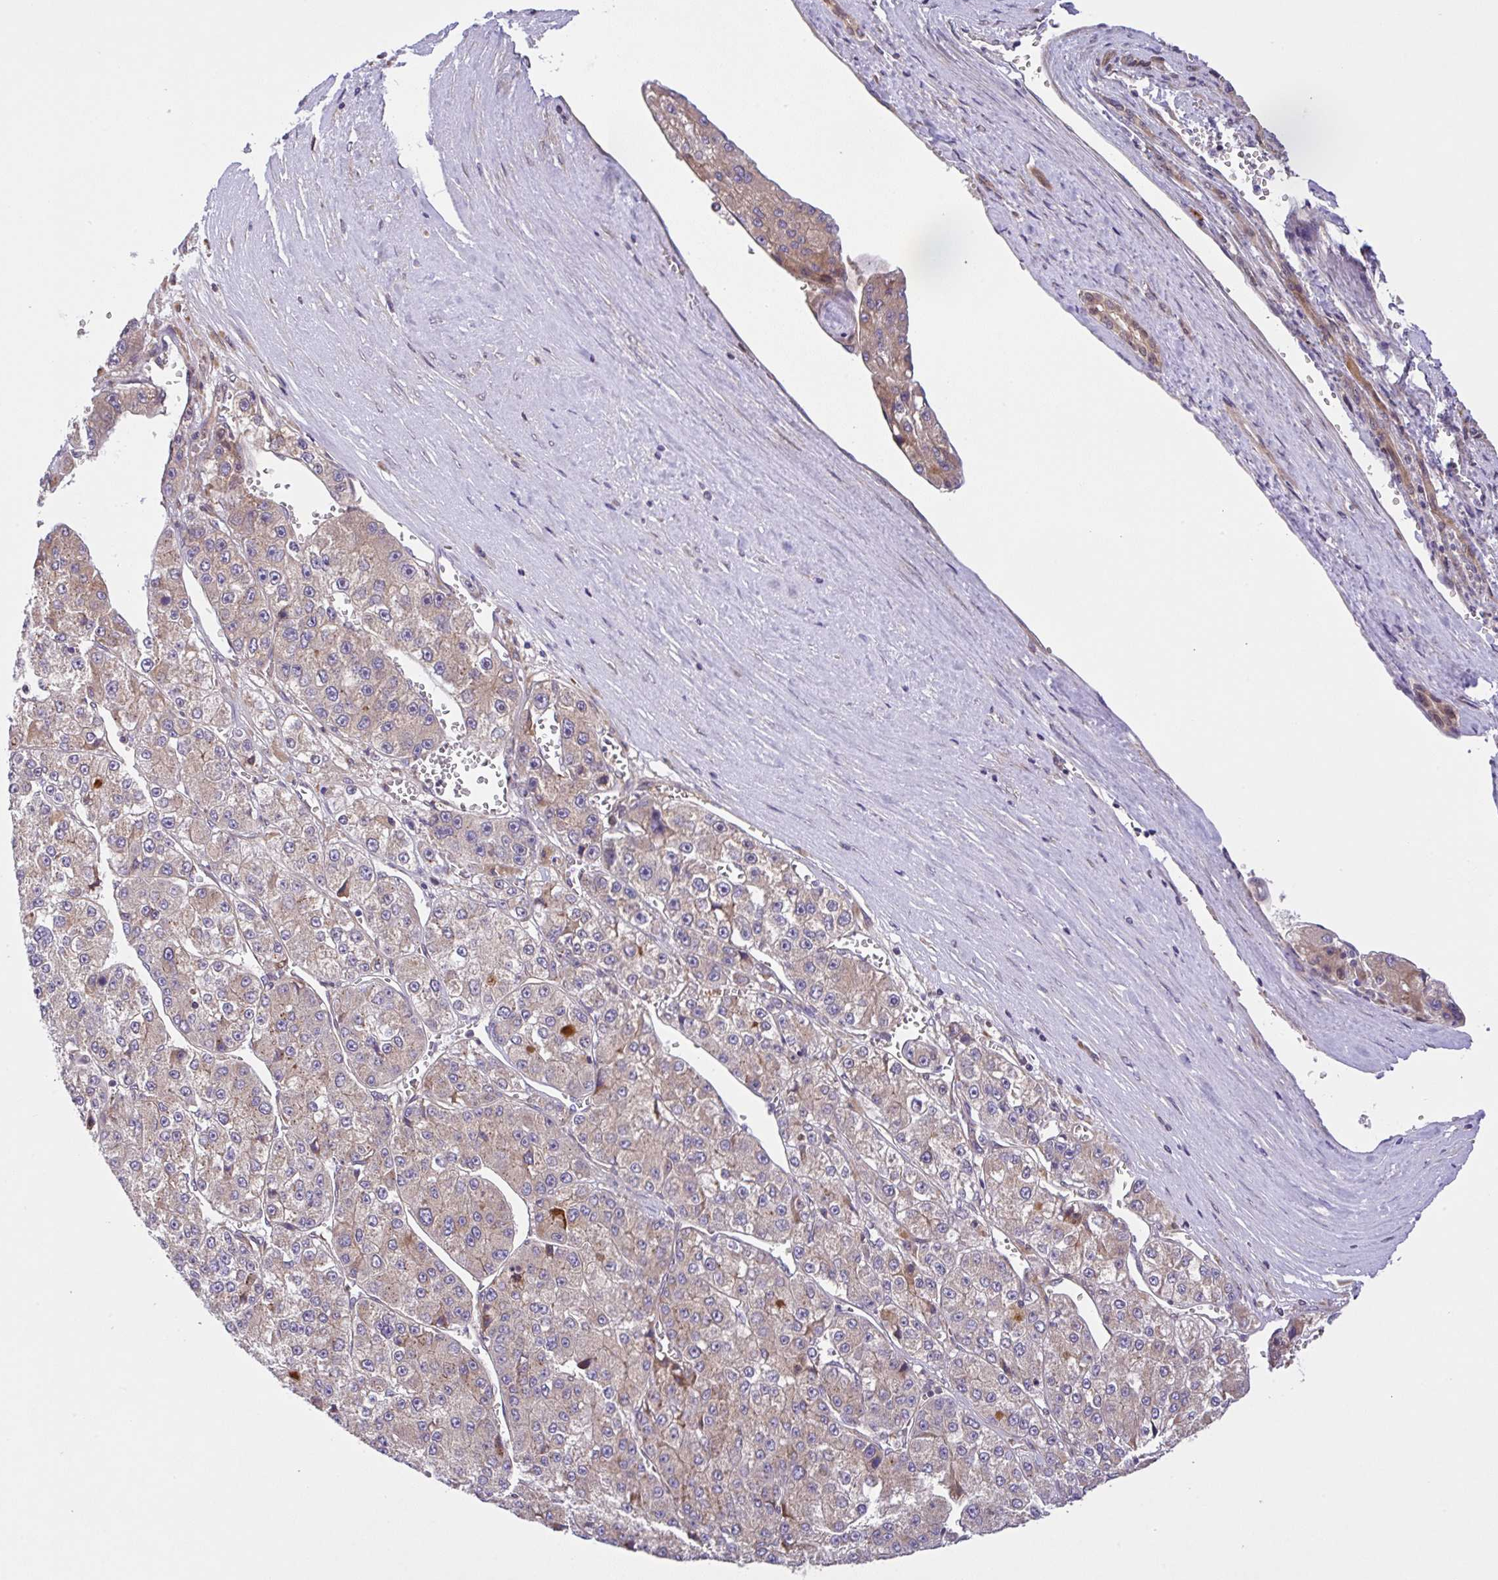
{"staining": {"intensity": "weak", "quantity": "<25%", "location": "cytoplasmic/membranous"}, "tissue": "liver cancer", "cell_type": "Tumor cells", "image_type": "cancer", "snomed": [{"axis": "morphology", "description": "Carcinoma, Hepatocellular, NOS"}, {"axis": "topography", "description": "Liver"}], "caption": "Human liver cancer (hepatocellular carcinoma) stained for a protein using immunohistochemistry (IHC) reveals no positivity in tumor cells.", "gene": "UBE4A", "patient": {"sex": "female", "age": 73}}